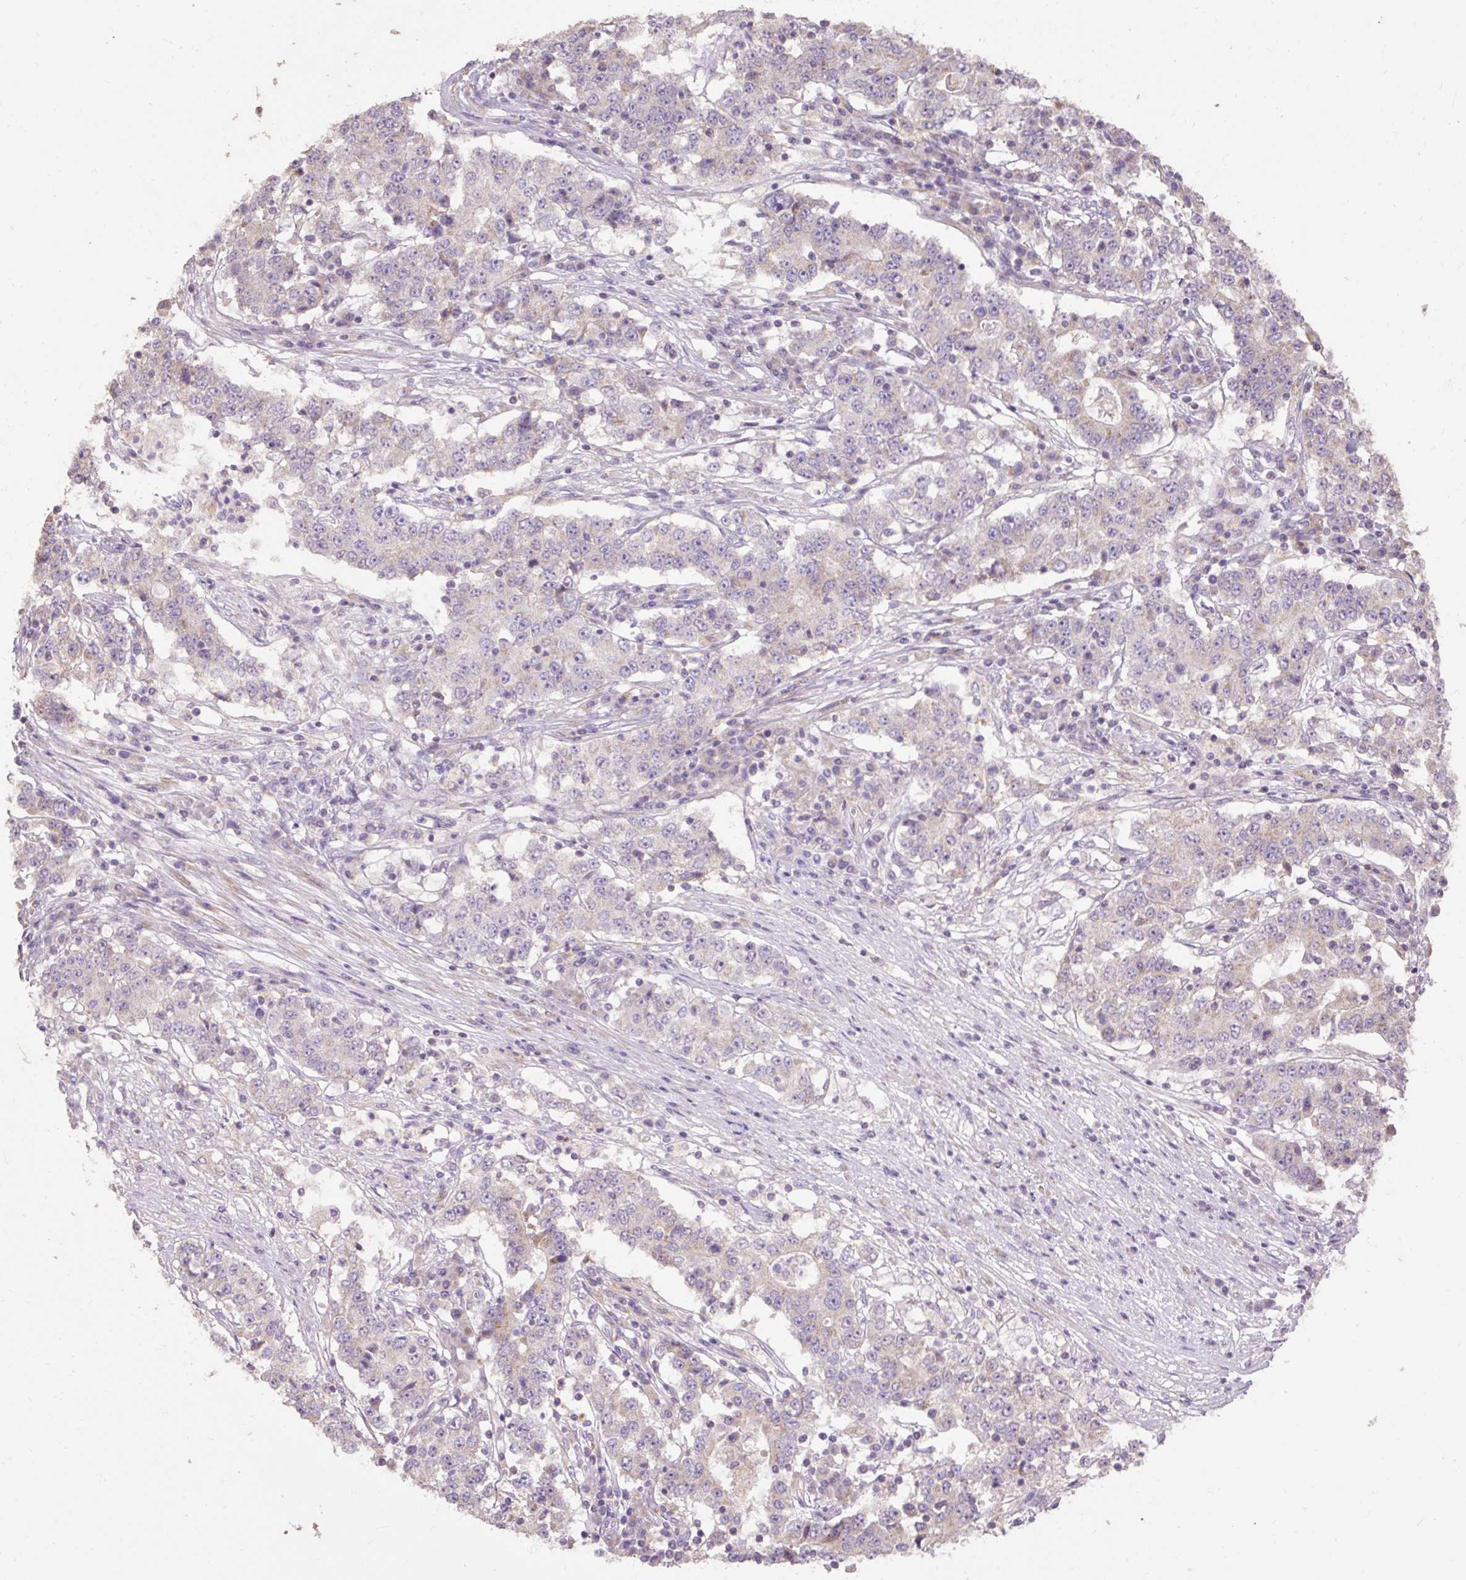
{"staining": {"intensity": "negative", "quantity": "none", "location": "none"}, "tissue": "stomach cancer", "cell_type": "Tumor cells", "image_type": "cancer", "snomed": [{"axis": "morphology", "description": "Adenocarcinoma, NOS"}, {"axis": "topography", "description": "Stomach"}], "caption": "Tumor cells show no significant protein staining in stomach cancer.", "gene": "ABR", "patient": {"sex": "male", "age": 59}}